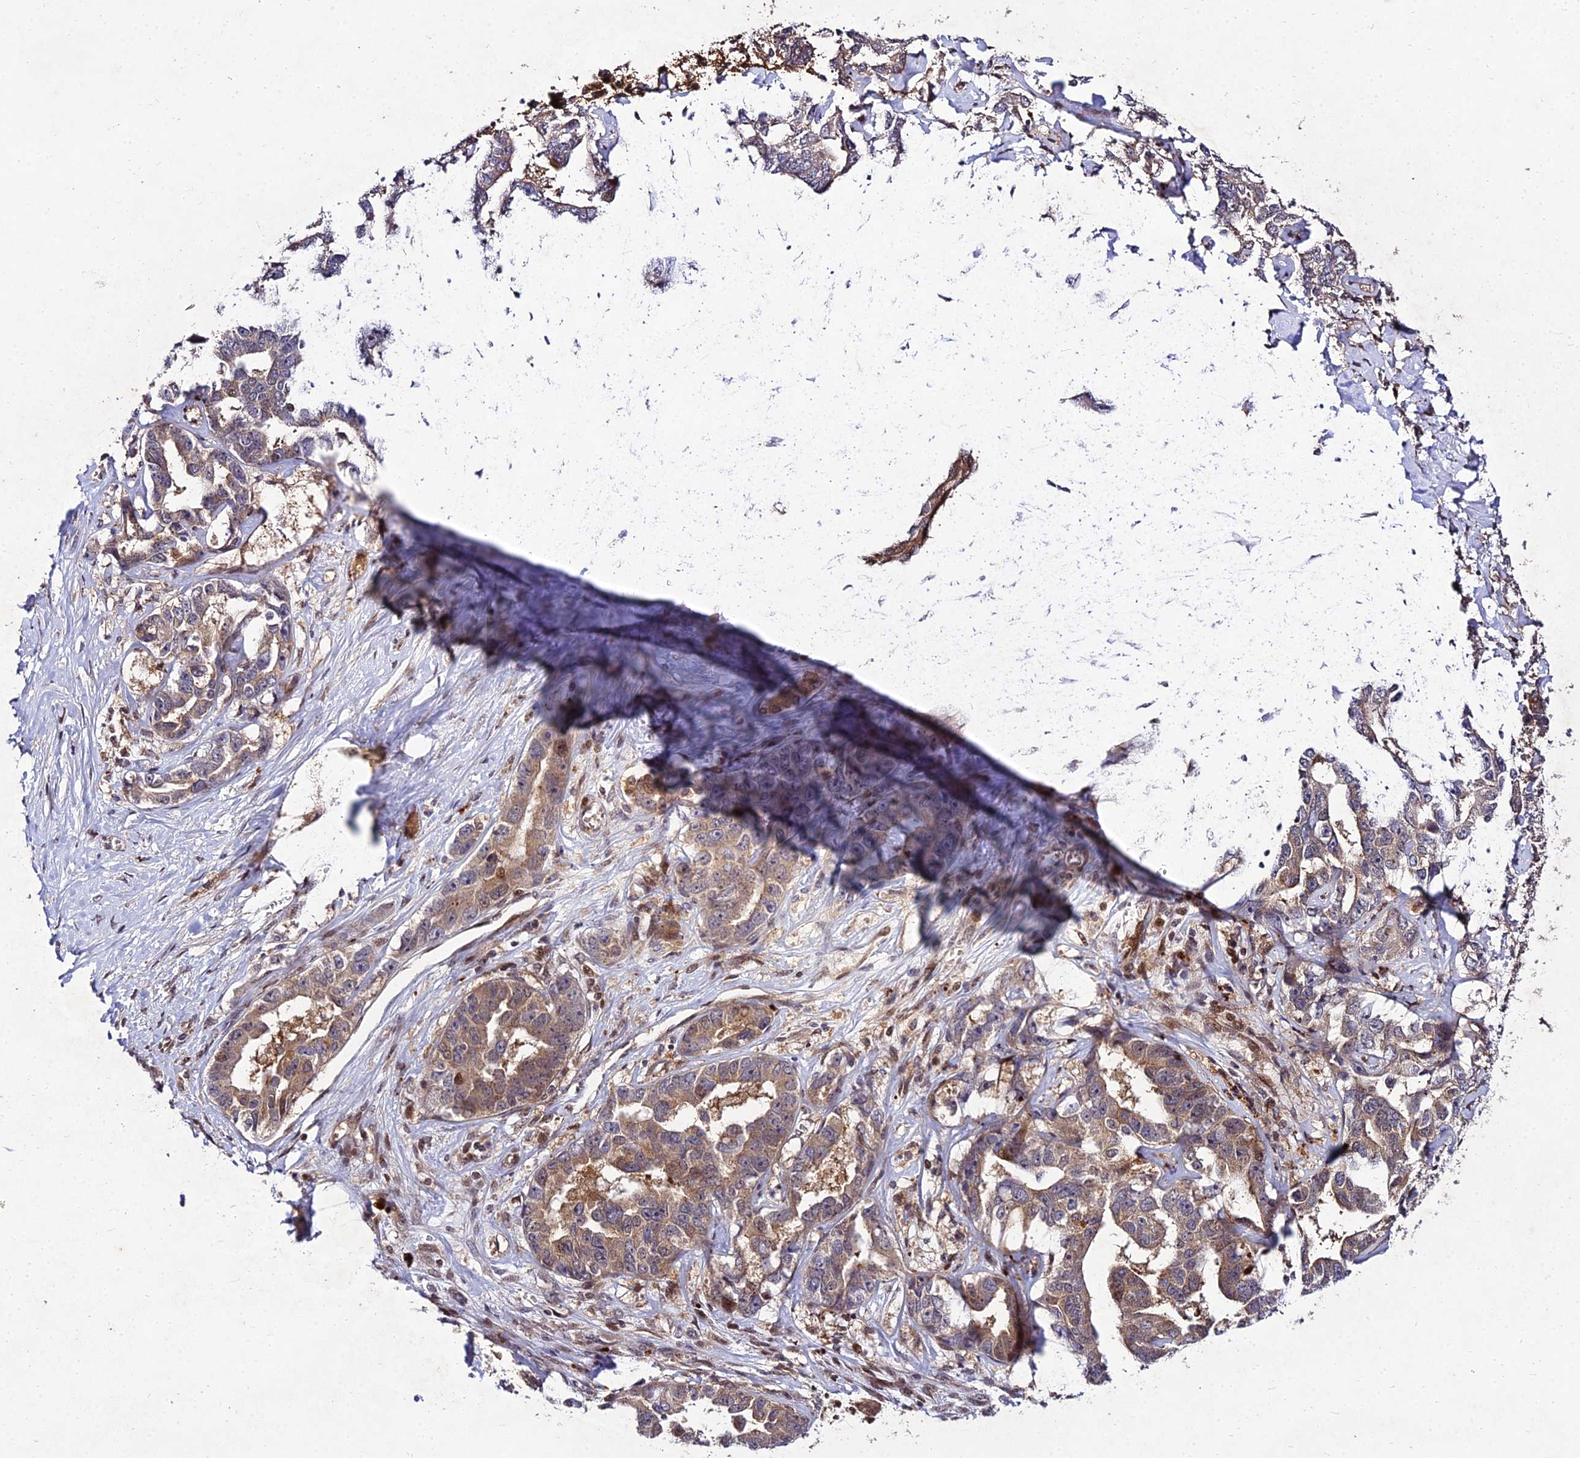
{"staining": {"intensity": "weak", "quantity": ">75%", "location": "cytoplasmic/membranous"}, "tissue": "liver cancer", "cell_type": "Tumor cells", "image_type": "cancer", "snomed": [{"axis": "morphology", "description": "Cholangiocarcinoma"}, {"axis": "topography", "description": "Liver"}], "caption": "Weak cytoplasmic/membranous protein expression is present in approximately >75% of tumor cells in liver cancer (cholangiocarcinoma). (DAB IHC, brown staining for protein, blue staining for nuclei).", "gene": "MKKS", "patient": {"sex": "male", "age": 59}}